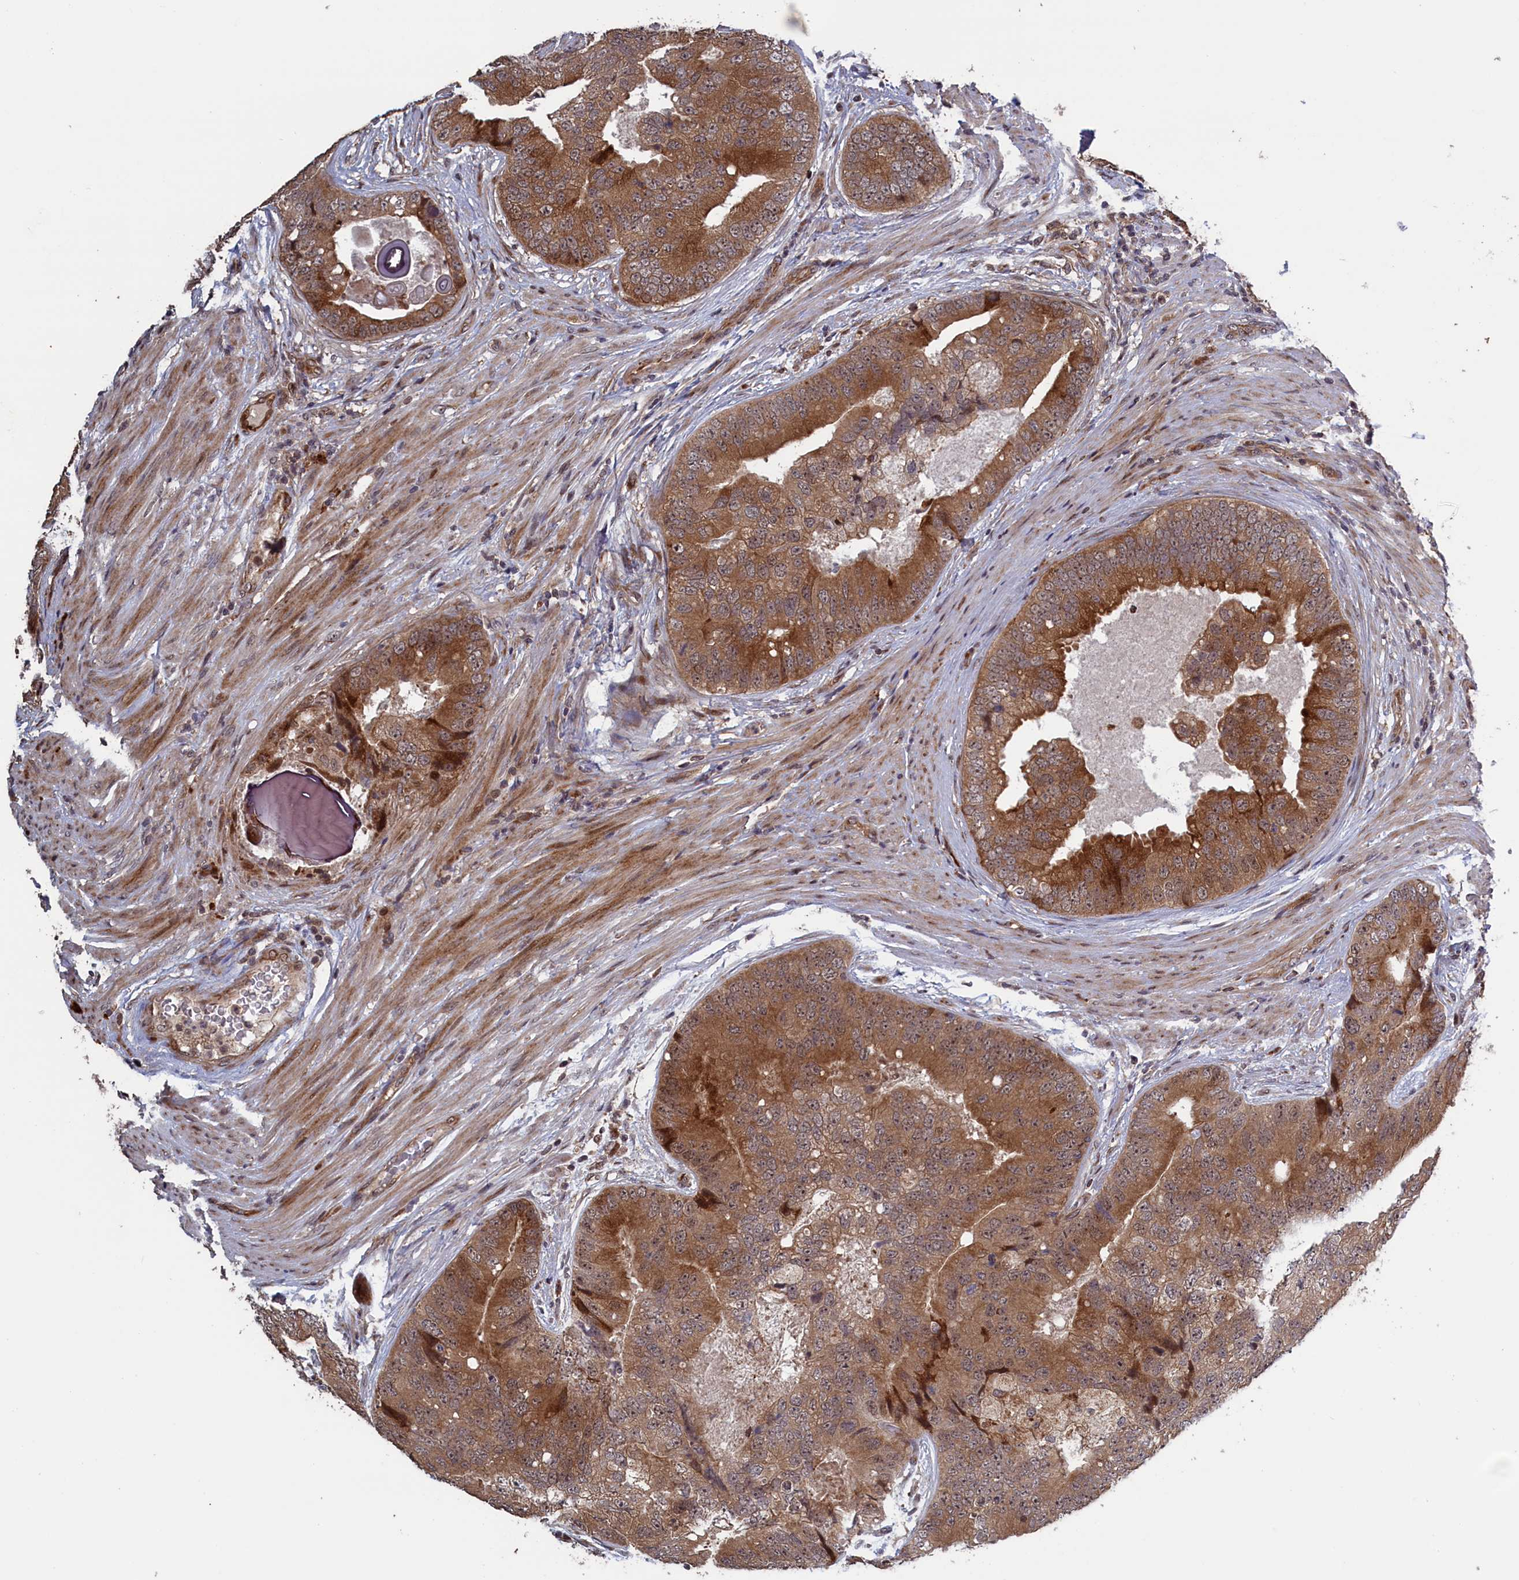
{"staining": {"intensity": "moderate", "quantity": ">75%", "location": "cytoplasmic/membranous,nuclear"}, "tissue": "prostate cancer", "cell_type": "Tumor cells", "image_type": "cancer", "snomed": [{"axis": "morphology", "description": "Adenocarcinoma, High grade"}, {"axis": "topography", "description": "Prostate"}], "caption": "A medium amount of moderate cytoplasmic/membranous and nuclear positivity is appreciated in approximately >75% of tumor cells in prostate cancer tissue.", "gene": "LSG1", "patient": {"sex": "male", "age": 70}}